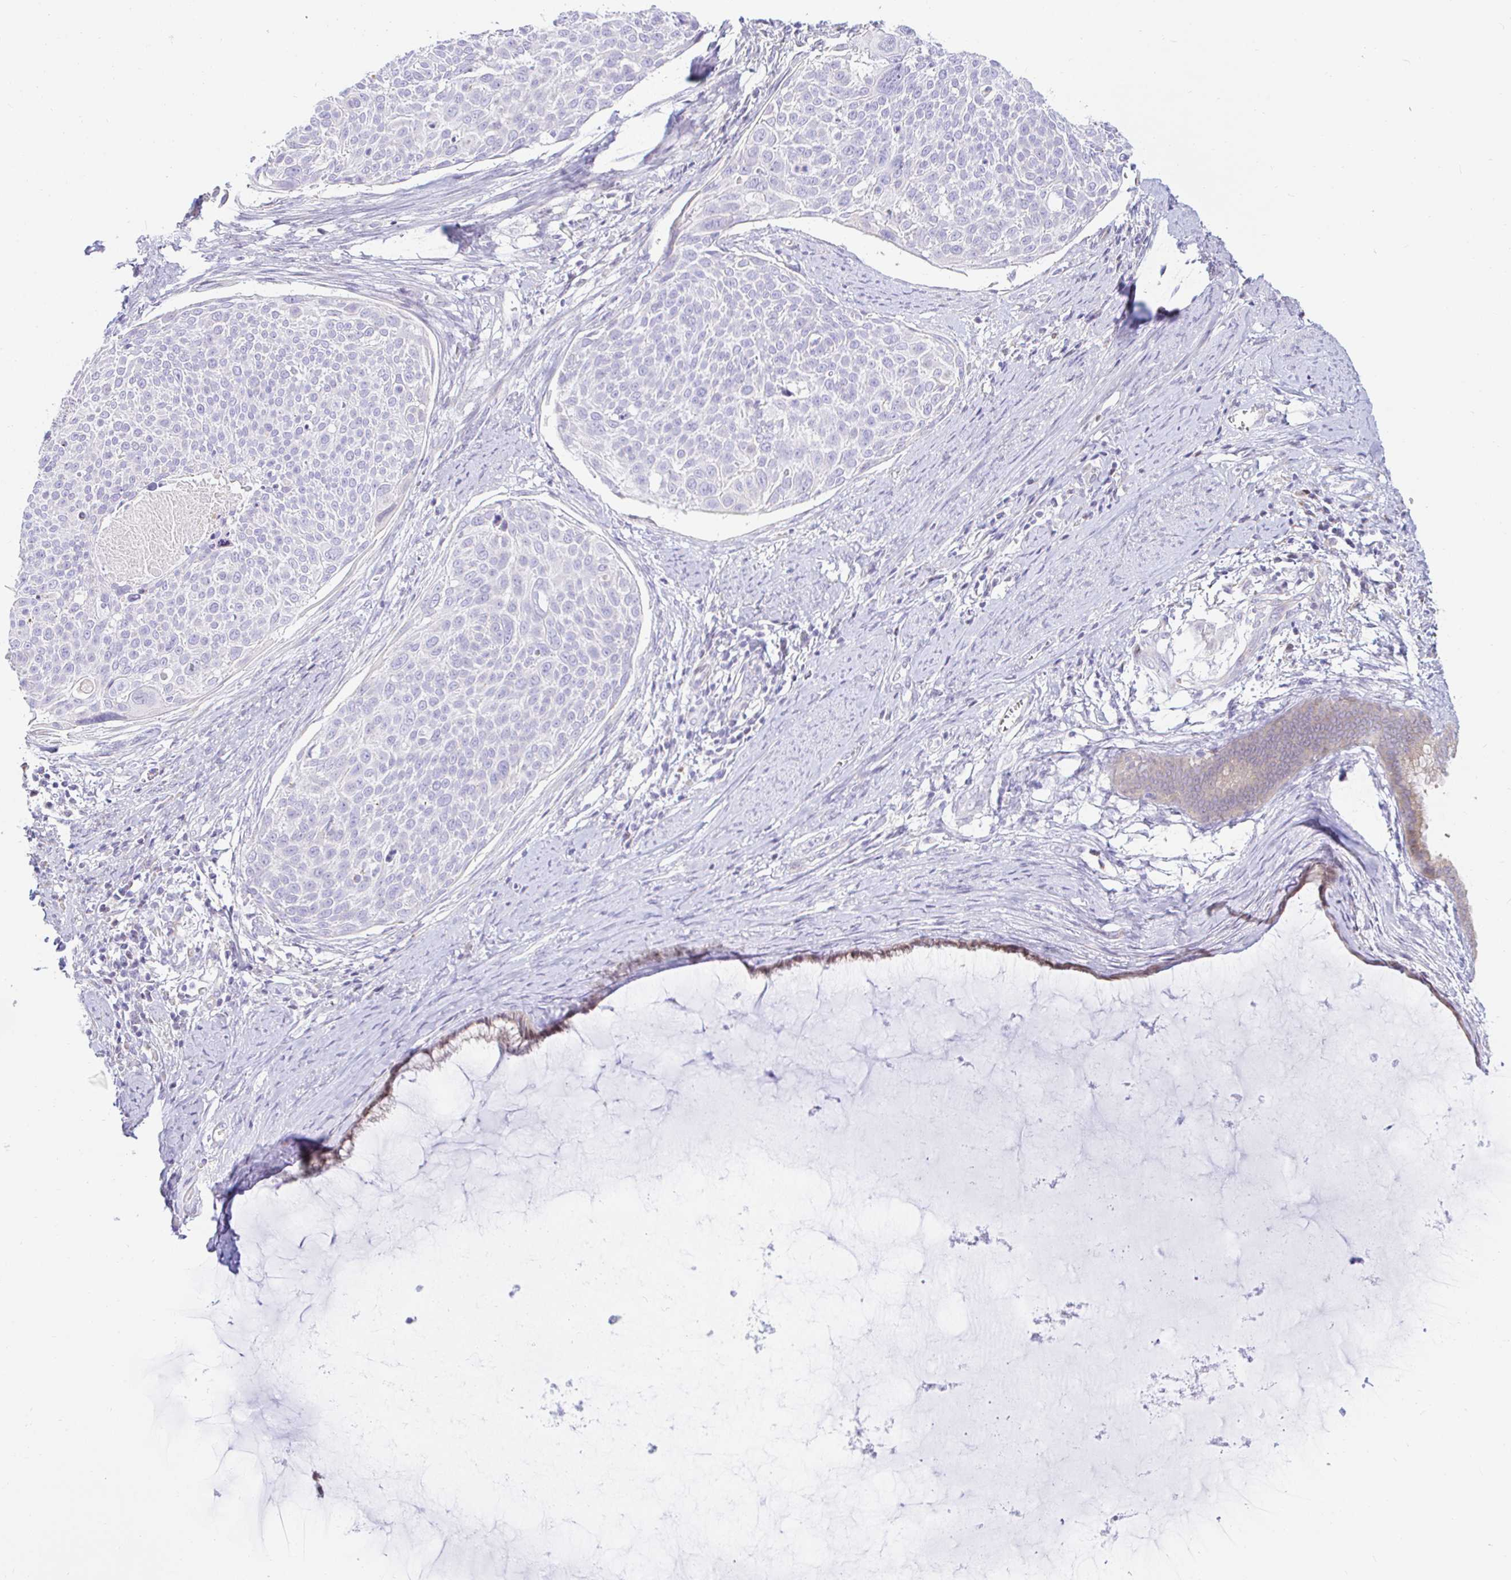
{"staining": {"intensity": "negative", "quantity": "none", "location": "none"}, "tissue": "cervical cancer", "cell_type": "Tumor cells", "image_type": "cancer", "snomed": [{"axis": "morphology", "description": "Squamous cell carcinoma, NOS"}, {"axis": "topography", "description": "Cervix"}], "caption": "DAB immunohistochemical staining of human cervical cancer (squamous cell carcinoma) shows no significant staining in tumor cells.", "gene": "CAPSL", "patient": {"sex": "female", "age": 39}}